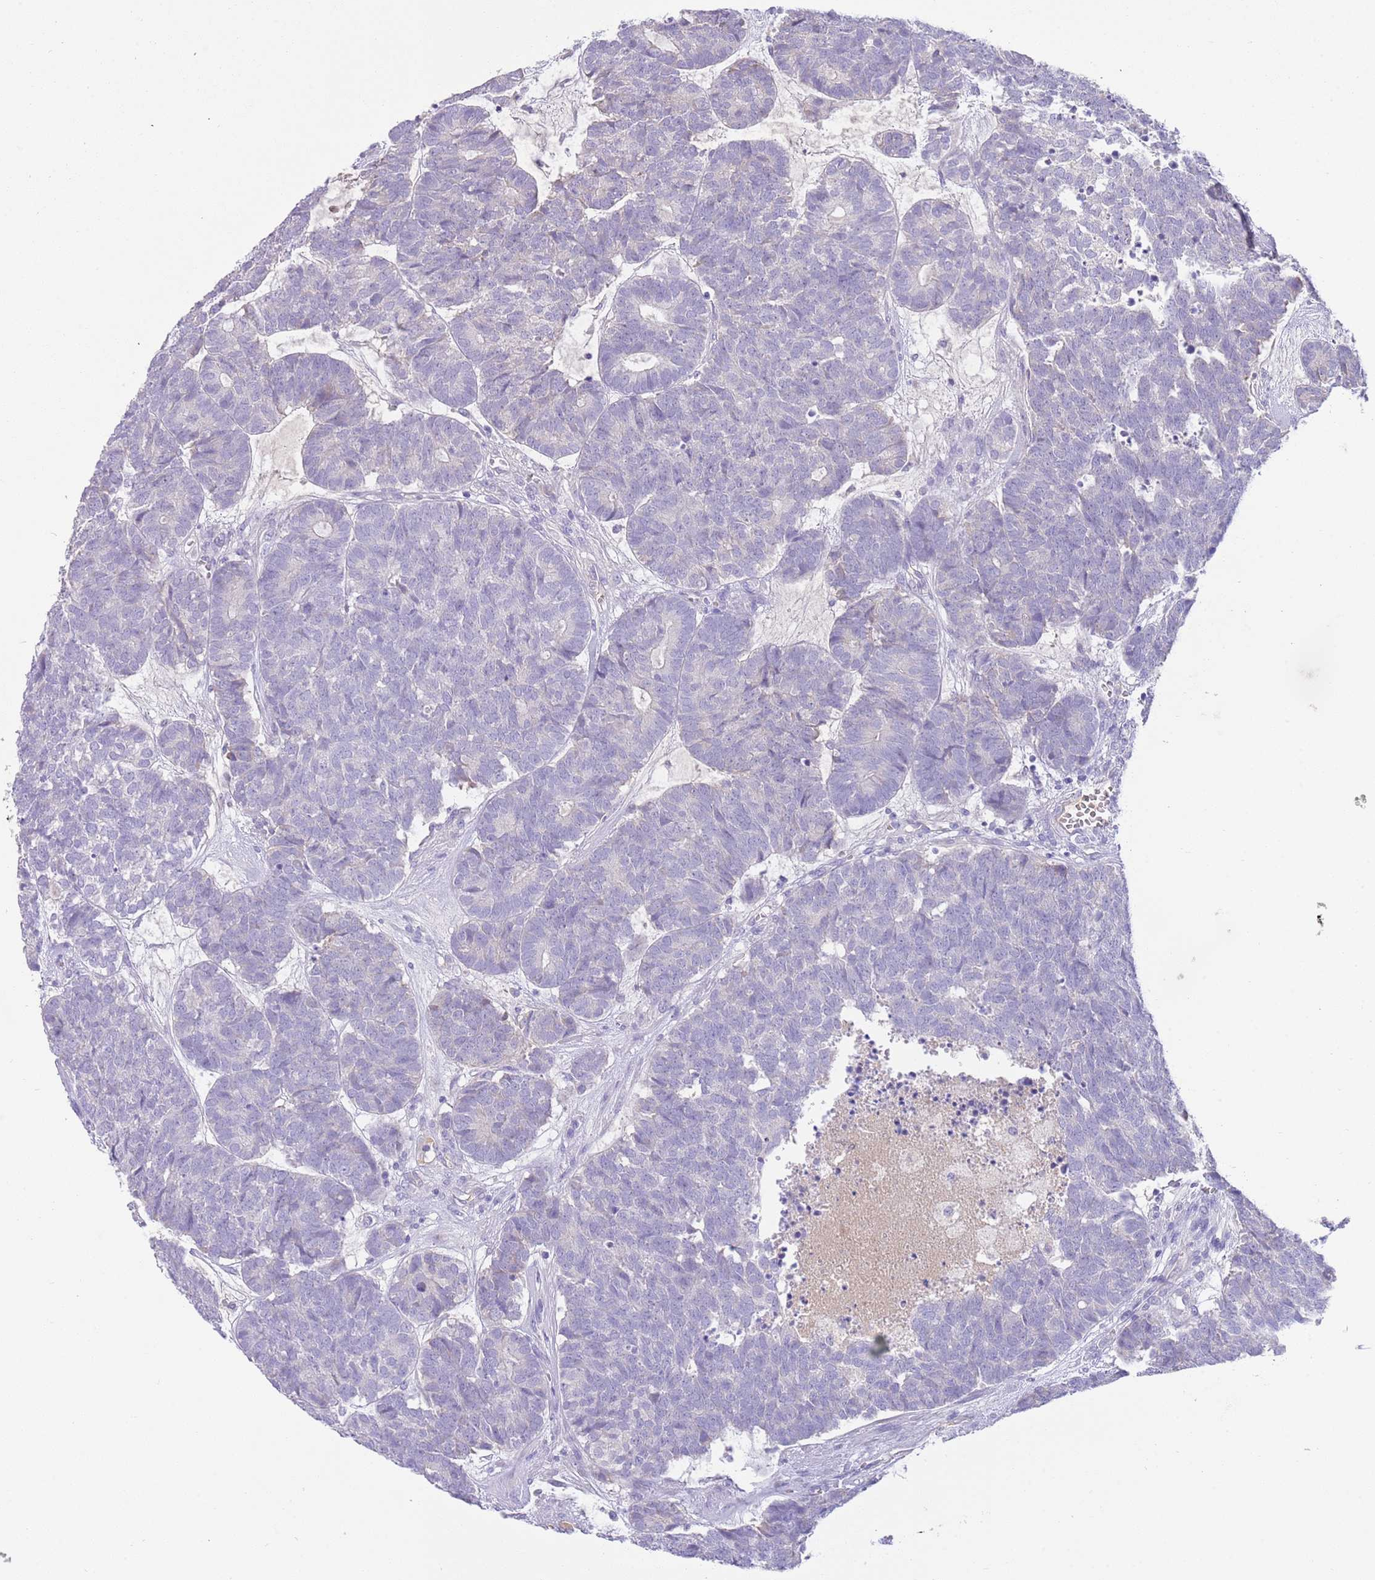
{"staining": {"intensity": "negative", "quantity": "none", "location": "none"}, "tissue": "head and neck cancer", "cell_type": "Tumor cells", "image_type": "cancer", "snomed": [{"axis": "morphology", "description": "Adenocarcinoma, NOS"}, {"axis": "topography", "description": "Head-Neck"}], "caption": "The IHC micrograph has no significant expression in tumor cells of head and neck cancer tissue. (DAB (3,3'-diaminobenzidine) immunohistochemistry (IHC) with hematoxylin counter stain).", "gene": "IGFL4", "patient": {"sex": "female", "age": 81}}